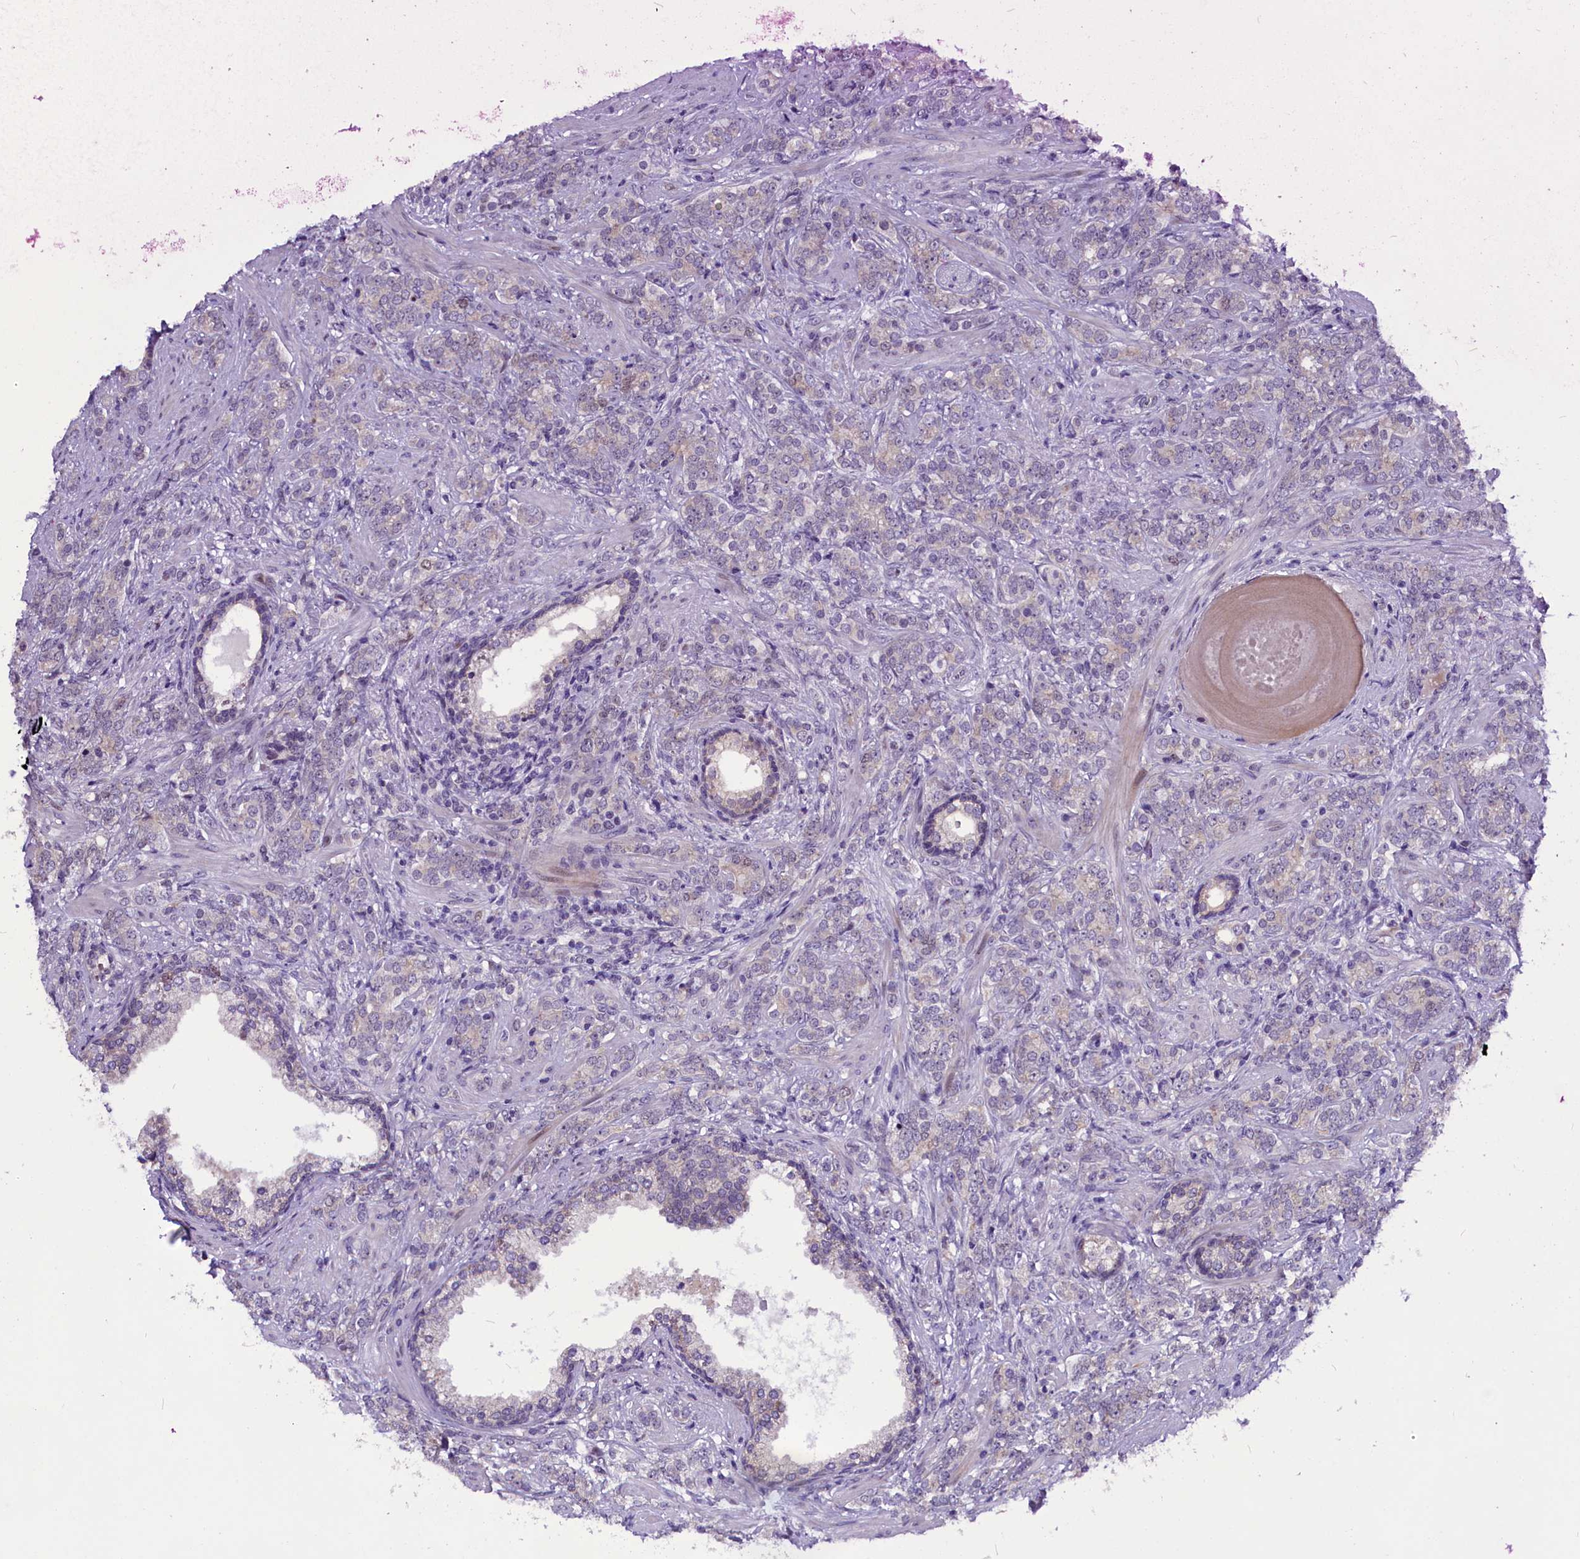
{"staining": {"intensity": "negative", "quantity": "none", "location": "none"}, "tissue": "prostate cancer", "cell_type": "Tumor cells", "image_type": "cancer", "snomed": [{"axis": "morphology", "description": "Adenocarcinoma, High grade"}, {"axis": "topography", "description": "Prostate"}], "caption": "DAB immunohistochemical staining of prostate high-grade adenocarcinoma shows no significant expression in tumor cells.", "gene": "CCDC106", "patient": {"sex": "male", "age": 64}}